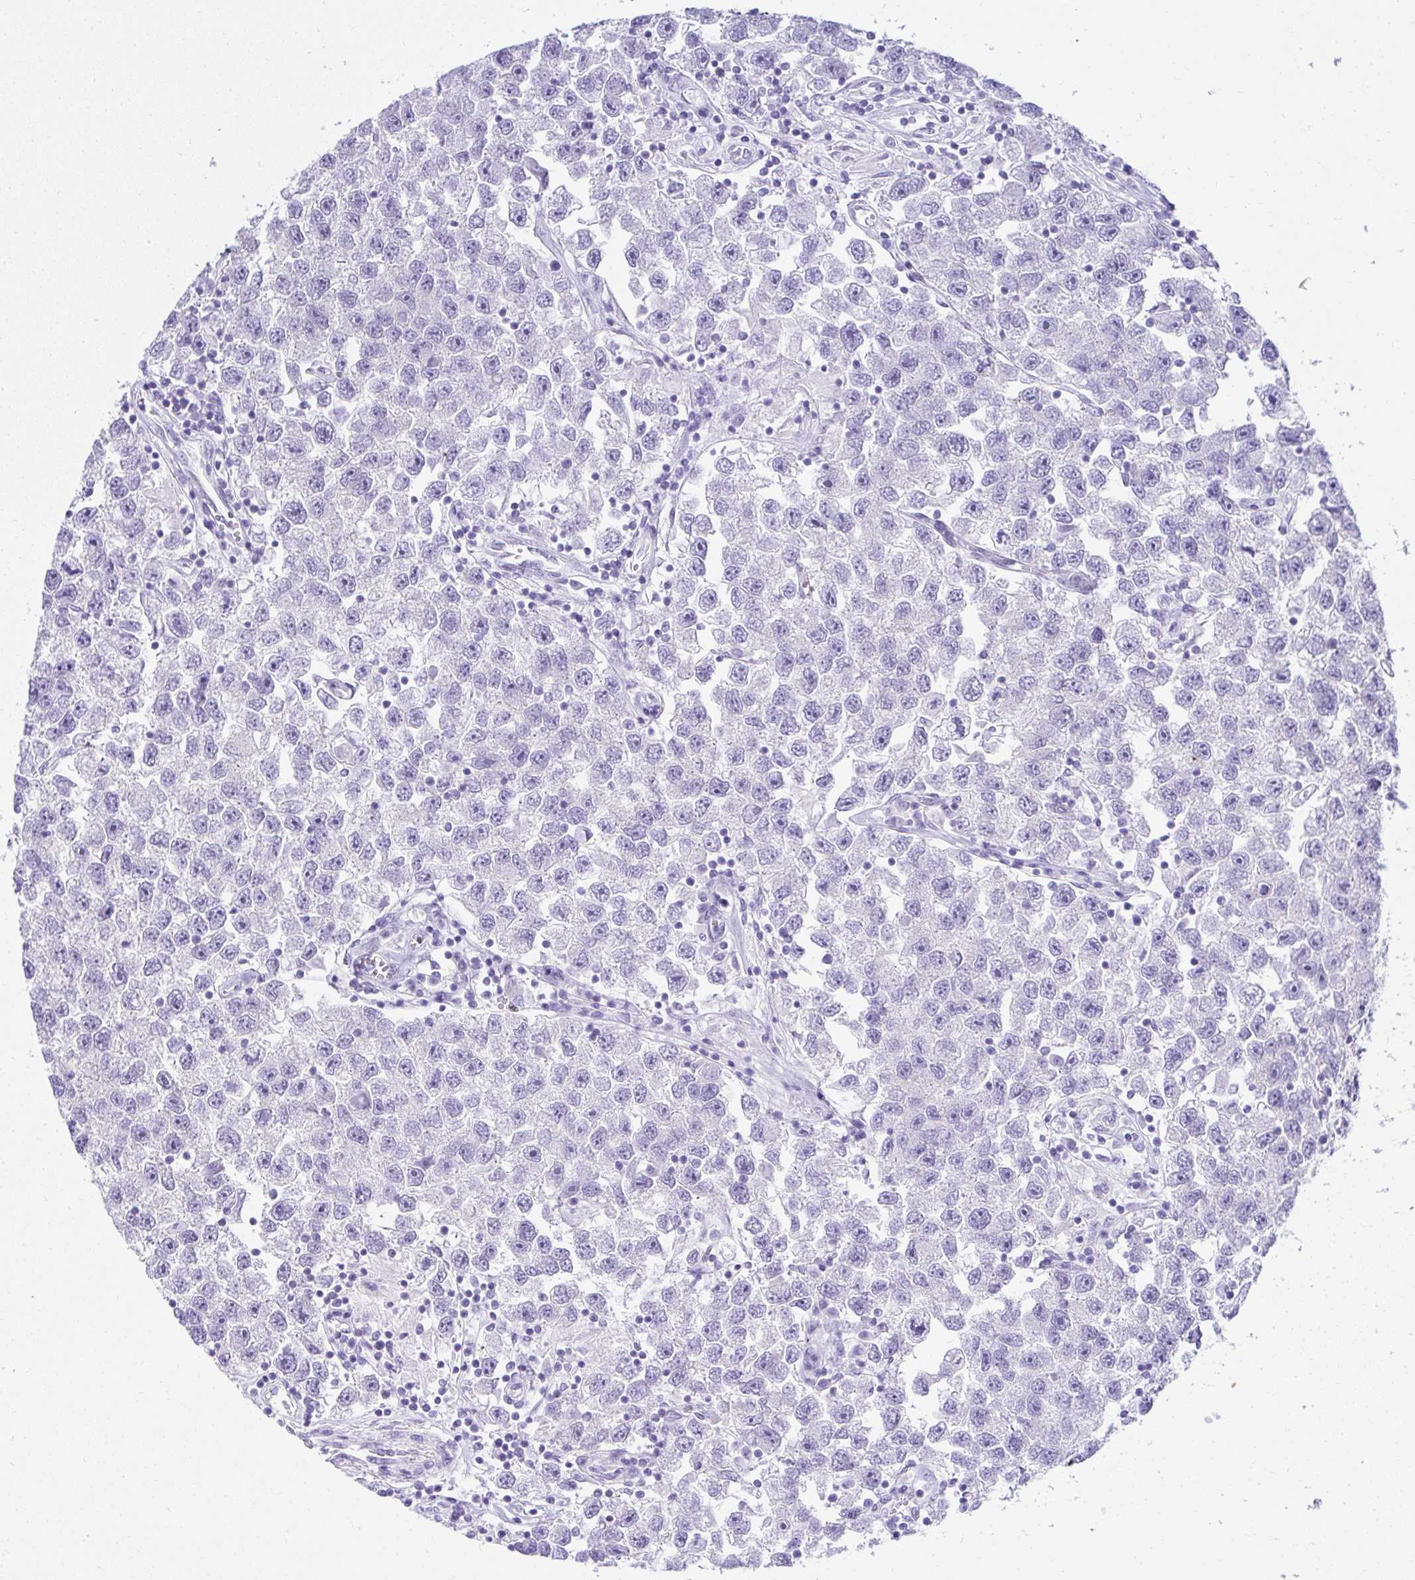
{"staining": {"intensity": "negative", "quantity": "none", "location": "none"}, "tissue": "testis cancer", "cell_type": "Tumor cells", "image_type": "cancer", "snomed": [{"axis": "morphology", "description": "Seminoma, NOS"}, {"axis": "topography", "description": "Testis"}], "caption": "Immunohistochemistry micrograph of human testis cancer stained for a protein (brown), which displays no positivity in tumor cells. Brightfield microscopy of immunohistochemistry stained with DAB (brown) and hematoxylin (blue), captured at high magnification.", "gene": "RNF183", "patient": {"sex": "male", "age": 26}}